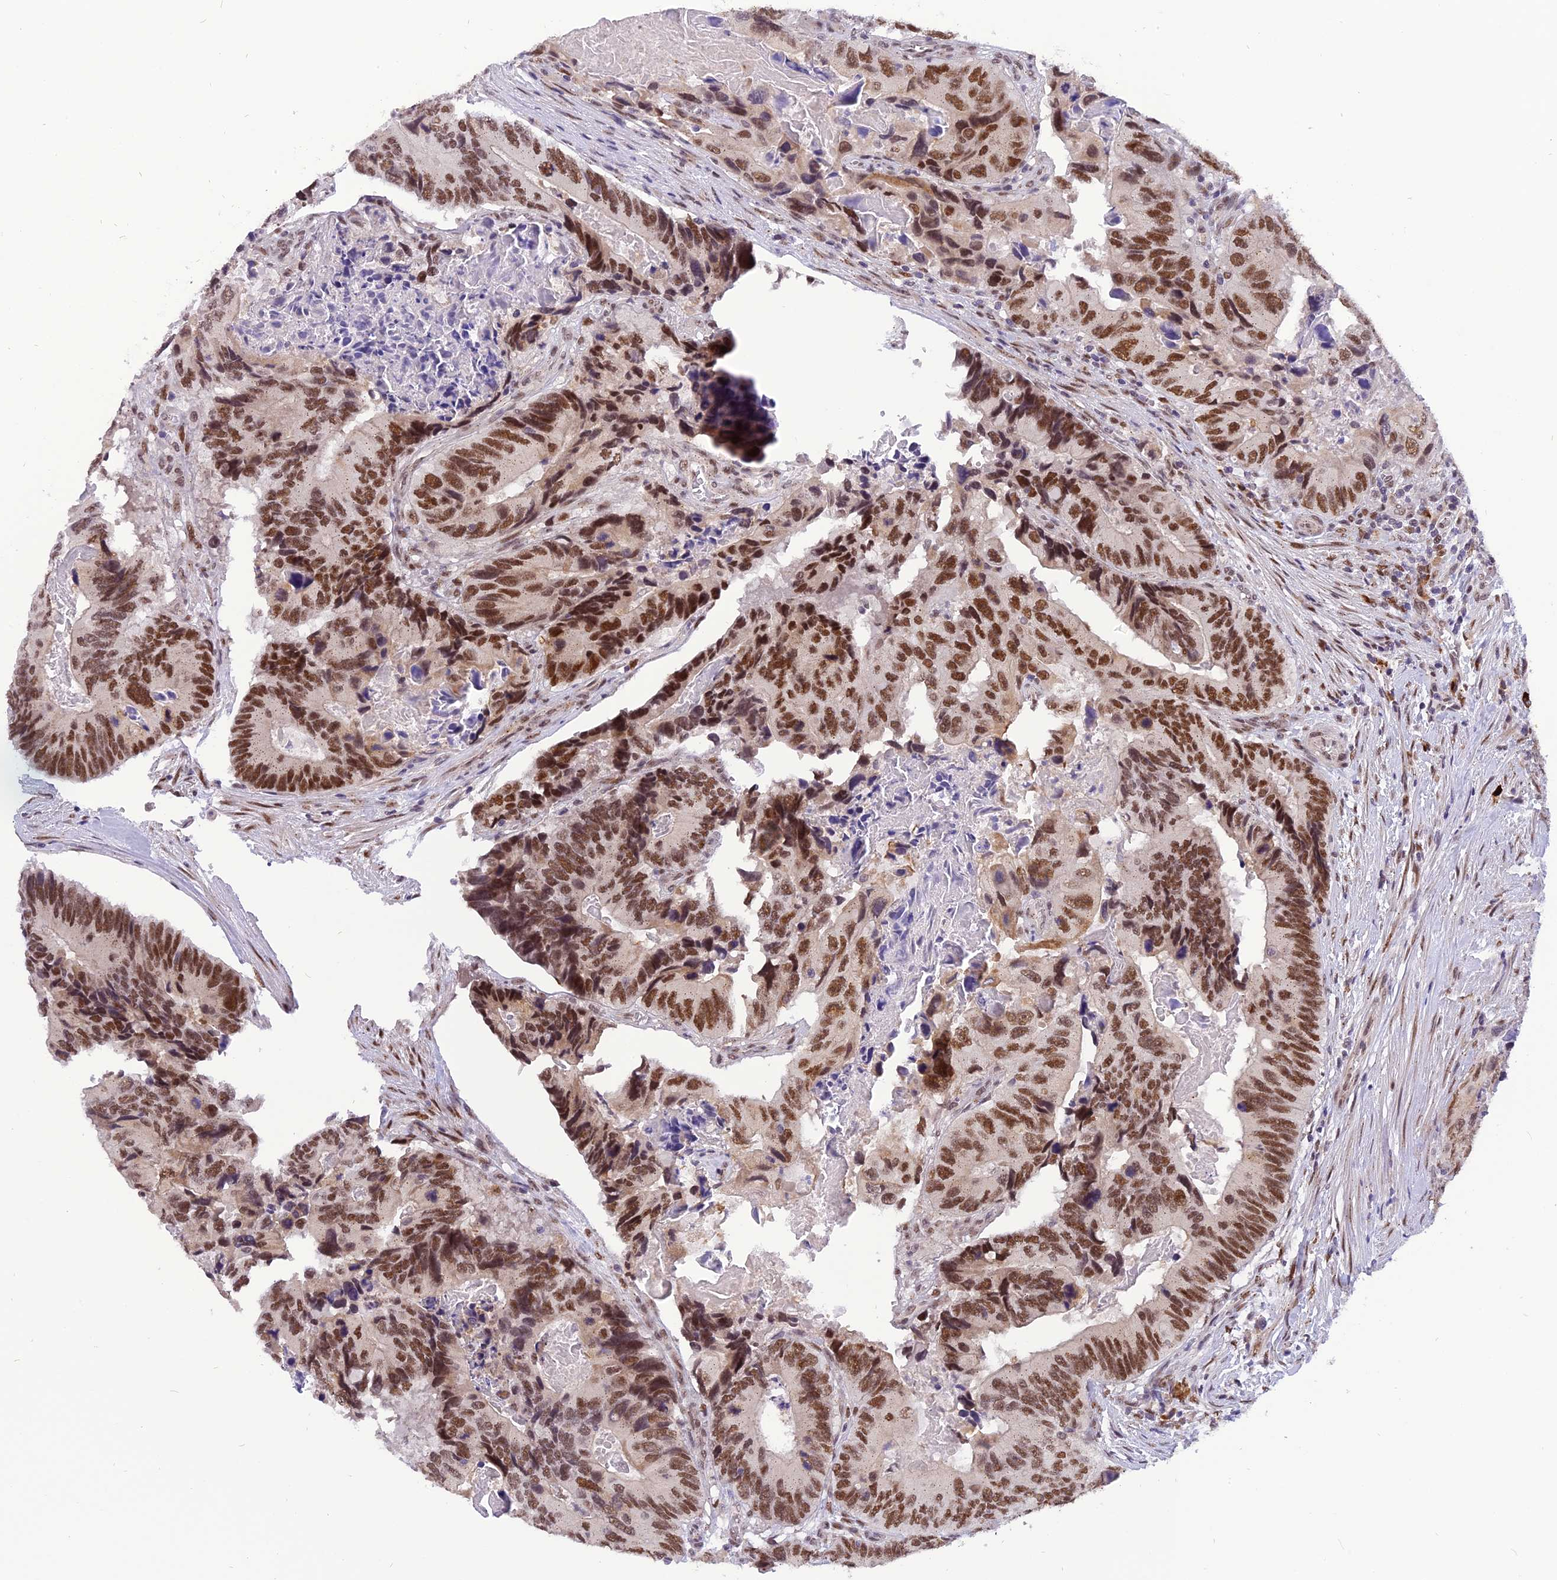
{"staining": {"intensity": "strong", "quantity": ">75%", "location": "nuclear"}, "tissue": "colorectal cancer", "cell_type": "Tumor cells", "image_type": "cancer", "snomed": [{"axis": "morphology", "description": "Adenocarcinoma, NOS"}, {"axis": "topography", "description": "Colon"}], "caption": "High-power microscopy captured an immunohistochemistry (IHC) histopathology image of colorectal cancer, revealing strong nuclear staining in approximately >75% of tumor cells.", "gene": "IRF2BP1", "patient": {"sex": "male", "age": 84}}